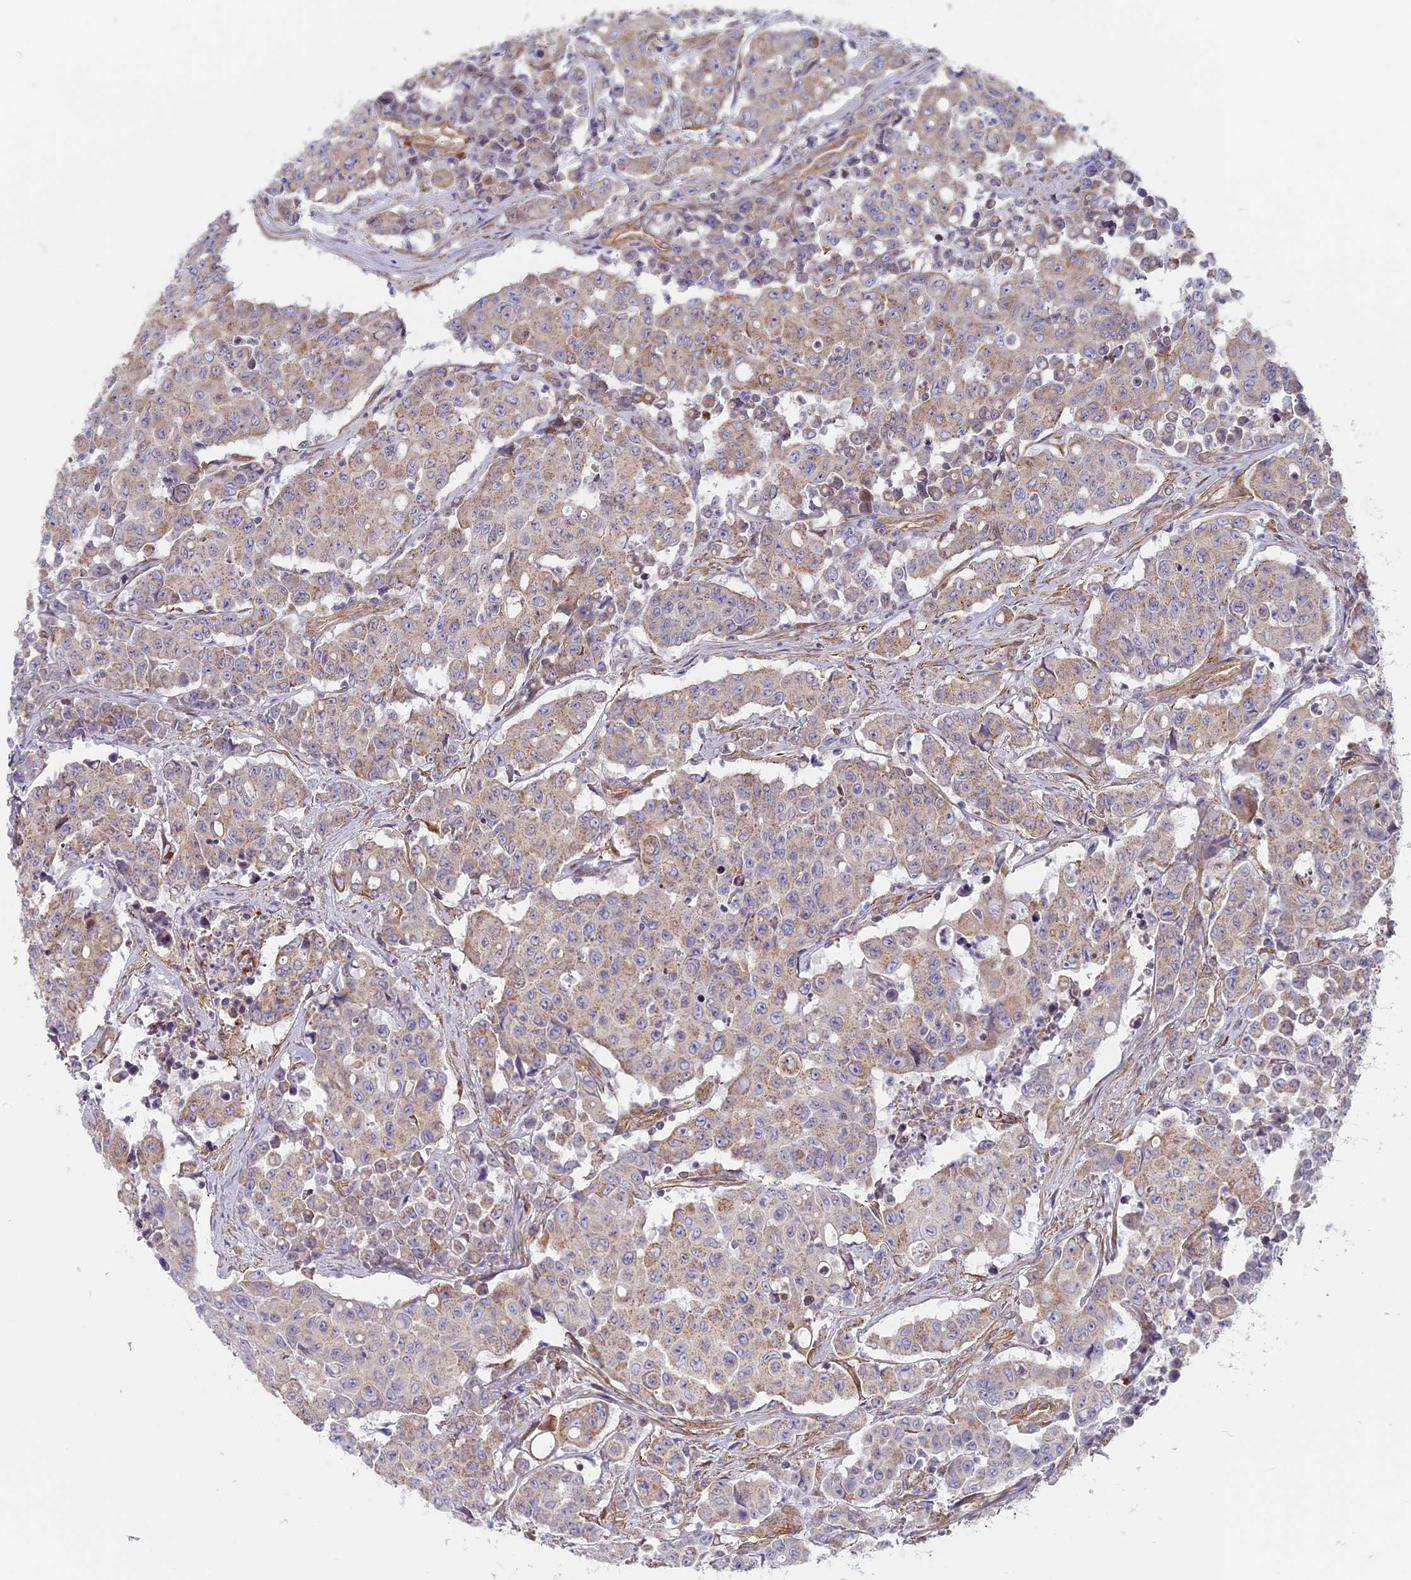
{"staining": {"intensity": "weak", "quantity": "<25%", "location": "cytoplasmic/membranous"}, "tissue": "colorectal cancer", "cell_type": "Tumor cells", "image_type": "cancer", "snomed": [{"axis": "morphology", "description": "Adenocarcinoma, NOS"}, {"axis": "topography", "description": "Colon"}], "caption": "Human colorectal adenocarcinoma stained for a protein using immunohistochemistry displays no positivity in tumor cells.", "gene": "DDA1", "patient": {"sex": "male", "age": 51}}